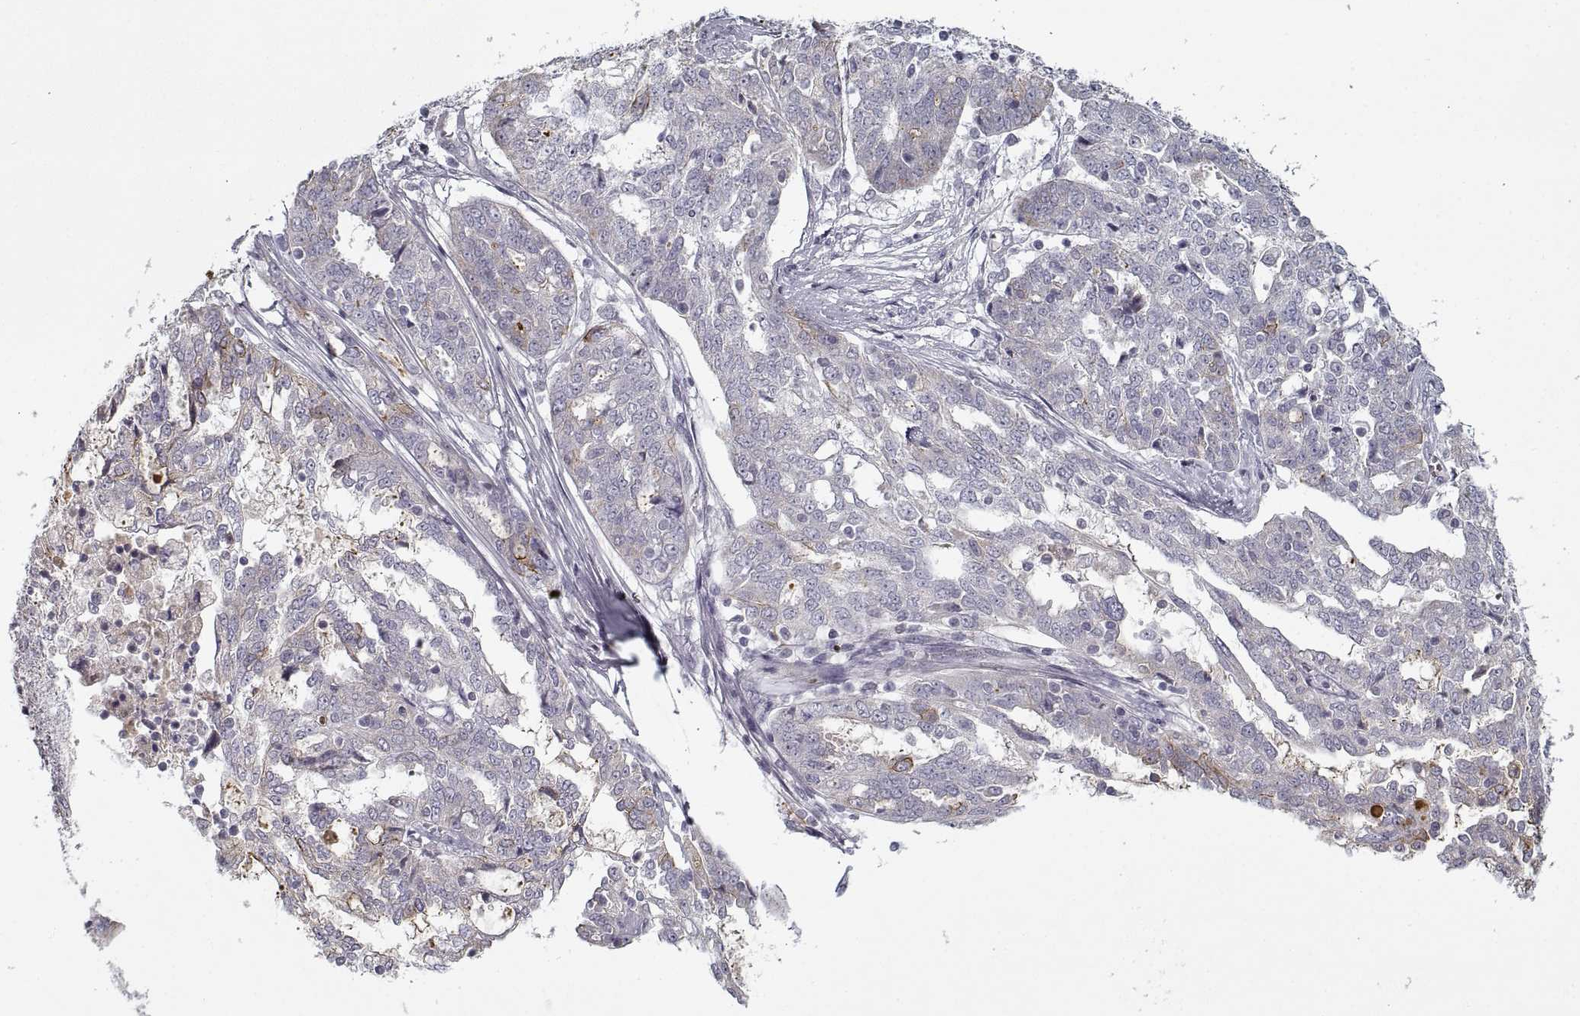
{"staining": {"intensity": "negative", "quantity": "none", "location": "none"}, "tissue": "ovarian cancer", "cell_type": "Tumor cells", "image_type": "cancer", "snomed": [{"axis": "morphology", "description": "Cystadenocarcinoma, serous, NOS"}, {"axis": "topography", "description": "Ovary"}], "caption": "High magnification brightfield microscopy of ovarian cancer (serous cystadenocarcinoma) stained with DAB (3,3'-diaminobenzidine) (brown) and counterstained with hematoxylin (blue): tumor cells show no significant expression.", "gene": "GAD2", "patient": {"sex": "female", "age": 67}}